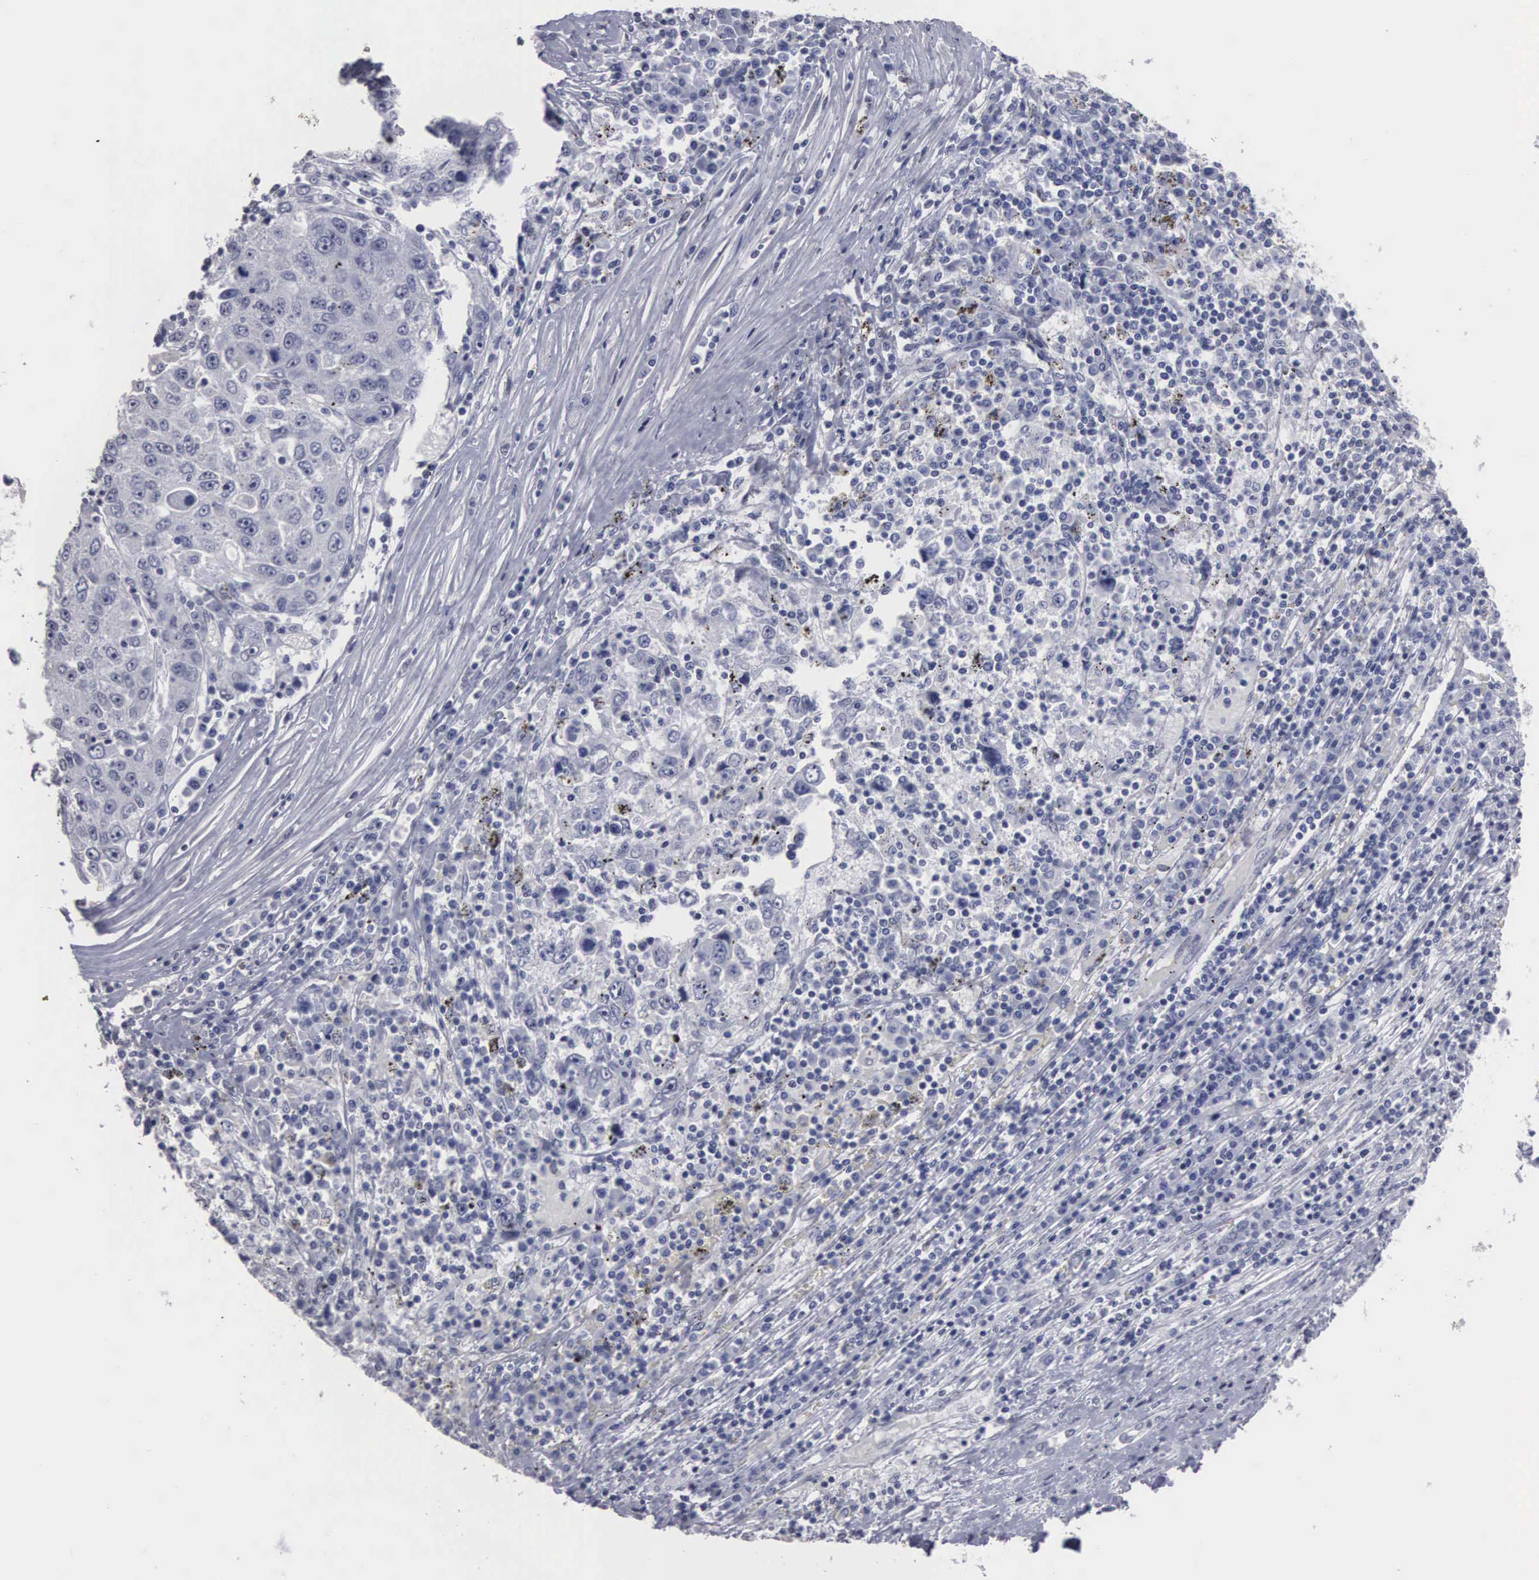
{"staining": {"intensity": "negative", "quantity": "none", "location": "none"}, "tissue": "liver cancer", "cell_type": "Tumor cells", "image_type": "cancer", "snomed": [{"axis": "morphology", "description": "Carcinoma, Hepatocellular, NOS"}, {"axis": "topography", "description": "Liver"}], "caption": "IHC of liver hepatocellular carcinoma displays no positivity in tumor cells.", "gene": "UPB1", "patient": {"sex": "male", "age": 49}}